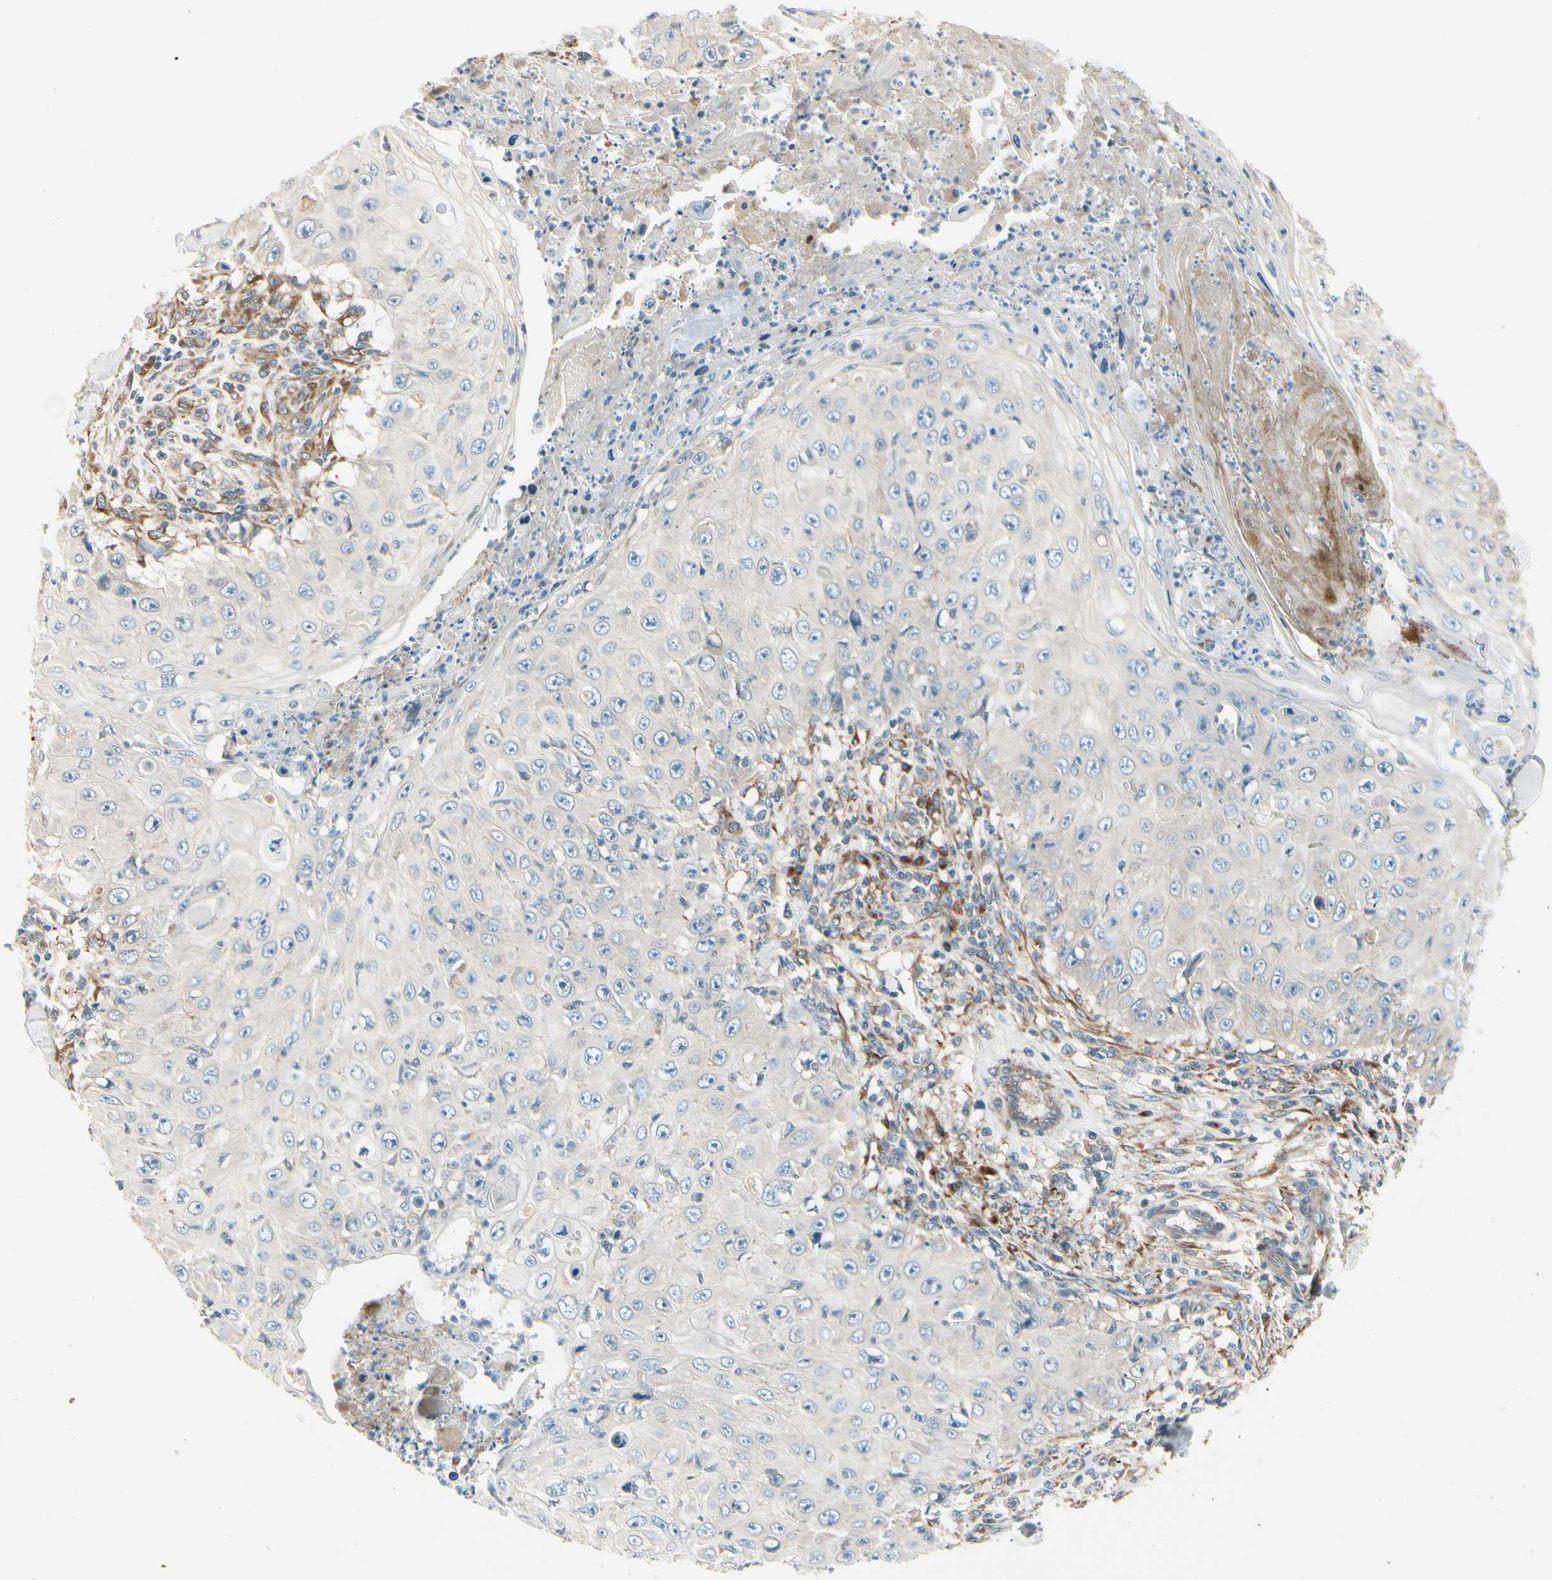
{"staining": {"intensity": "weak", "quantity": "<25%", "location": "cytoplasmic/membranous"}, "tissue": "skin cancer", "cell_type": "Tumor cells", "image_type": "cancer", "snomed": [{"axis": "morphology", "description": "Squamous cell carcinoma, NOS"}, {"axis": "topography", "description": "Skin"}], "caption": "A high-resolution image shows immunohistochemistry (IHC) staining of skin squamous cell carcinoma, which reveals no significant positivity in tumor cells. The staining is performed using DAB brown chromogen with nuclei counter-stained in using hematoxylin.", "gene": "MANSC1", "patient": {"sex": "male", "age": 86}}